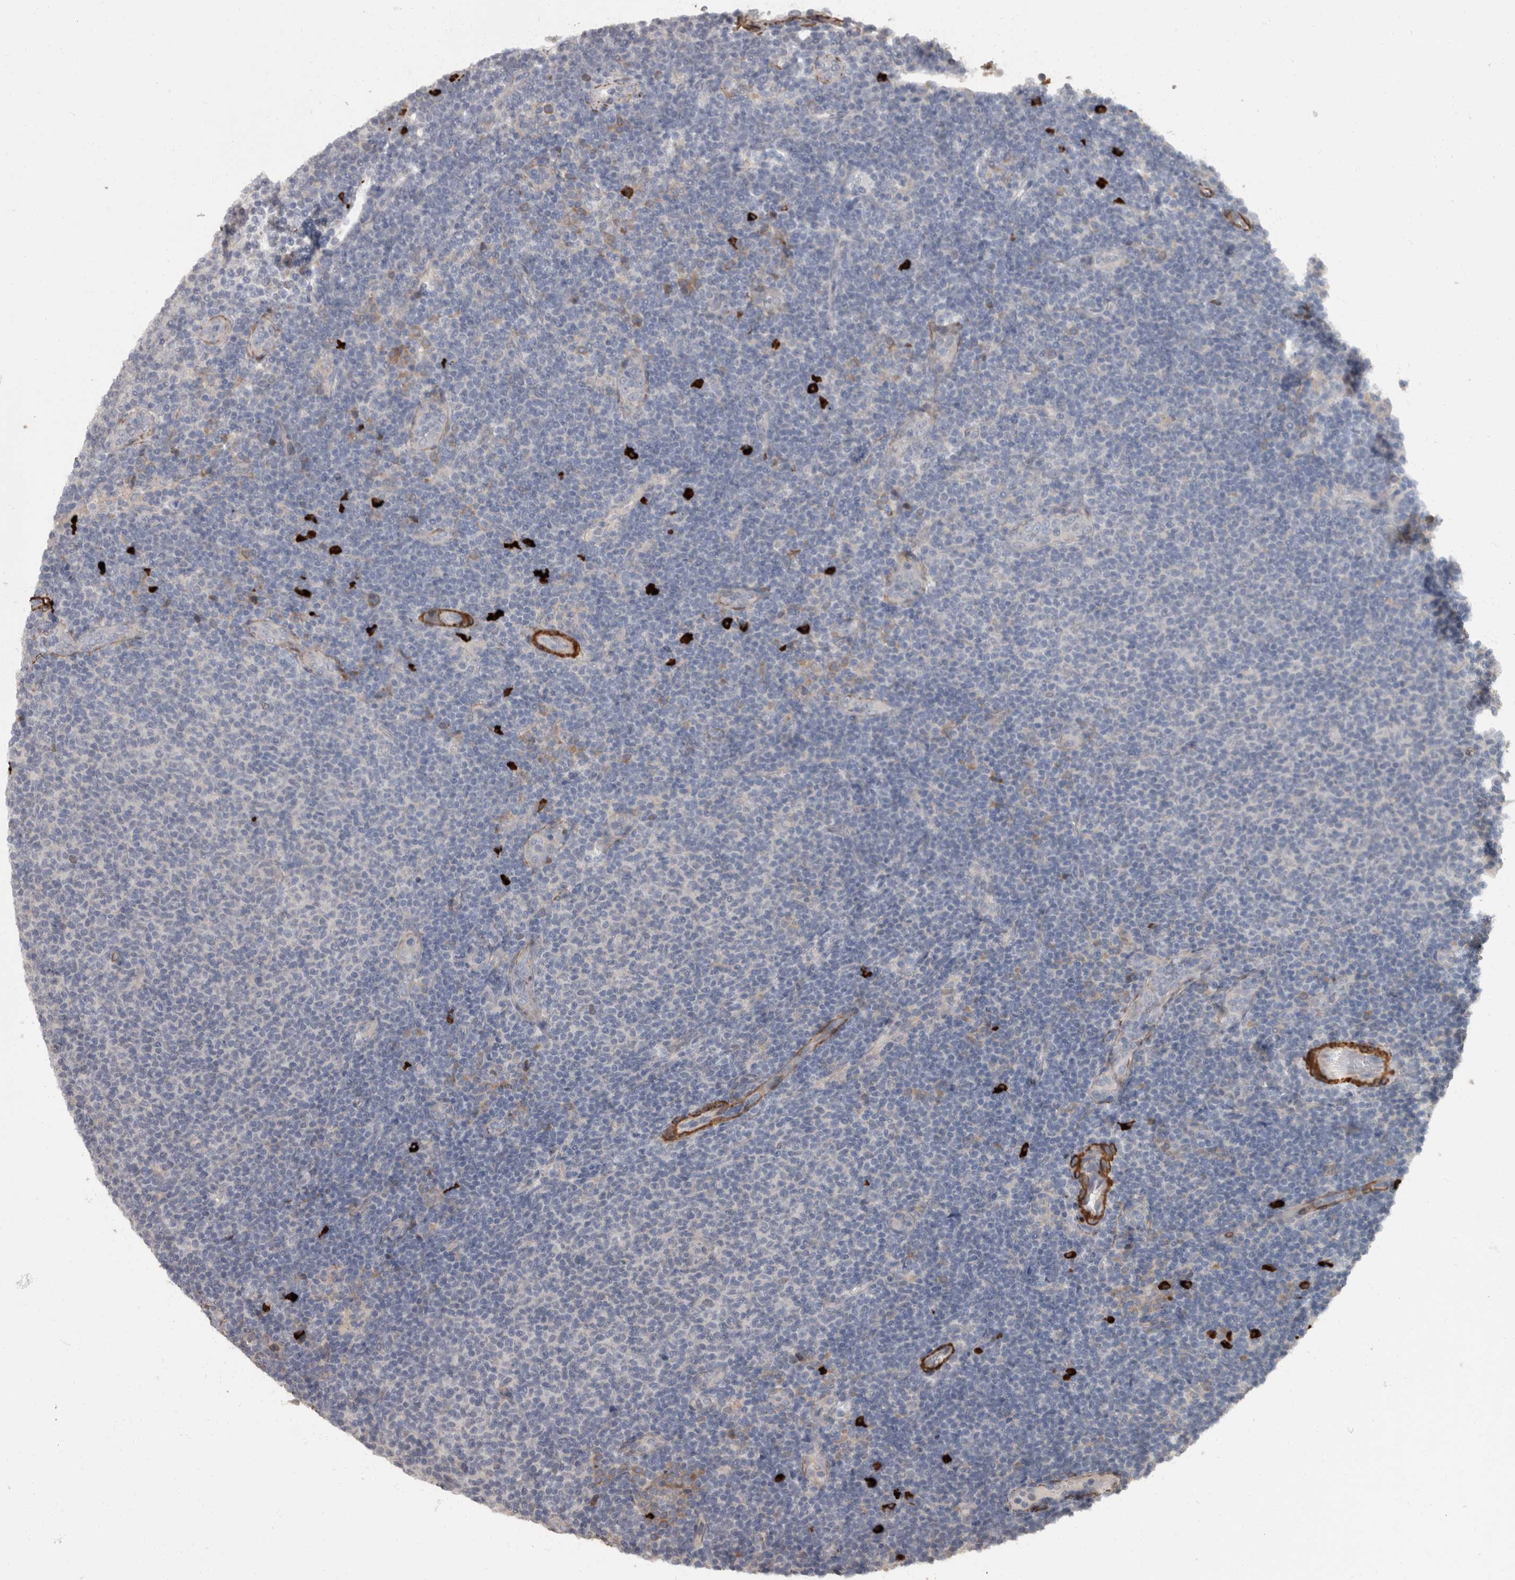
{"staining": {"intensity": "negative", "quantity": "none", "location": "none"}, "tissue": "lymphoma", "cell_type": "Tumor cells", "image_type": "cancer", "snomed": [{"axis": "morphology", "description": "Malignant lymphoma, non-Hodgkin's type, Low grade"}, {"axis": "topography", "description": "Lymph node"}], "caption": "Immunohistochemical staining of lymphoma shows no significant positivity in tumor cells.", "gene": "MASTL", "patient": {"sex": "male", "age": 66}}